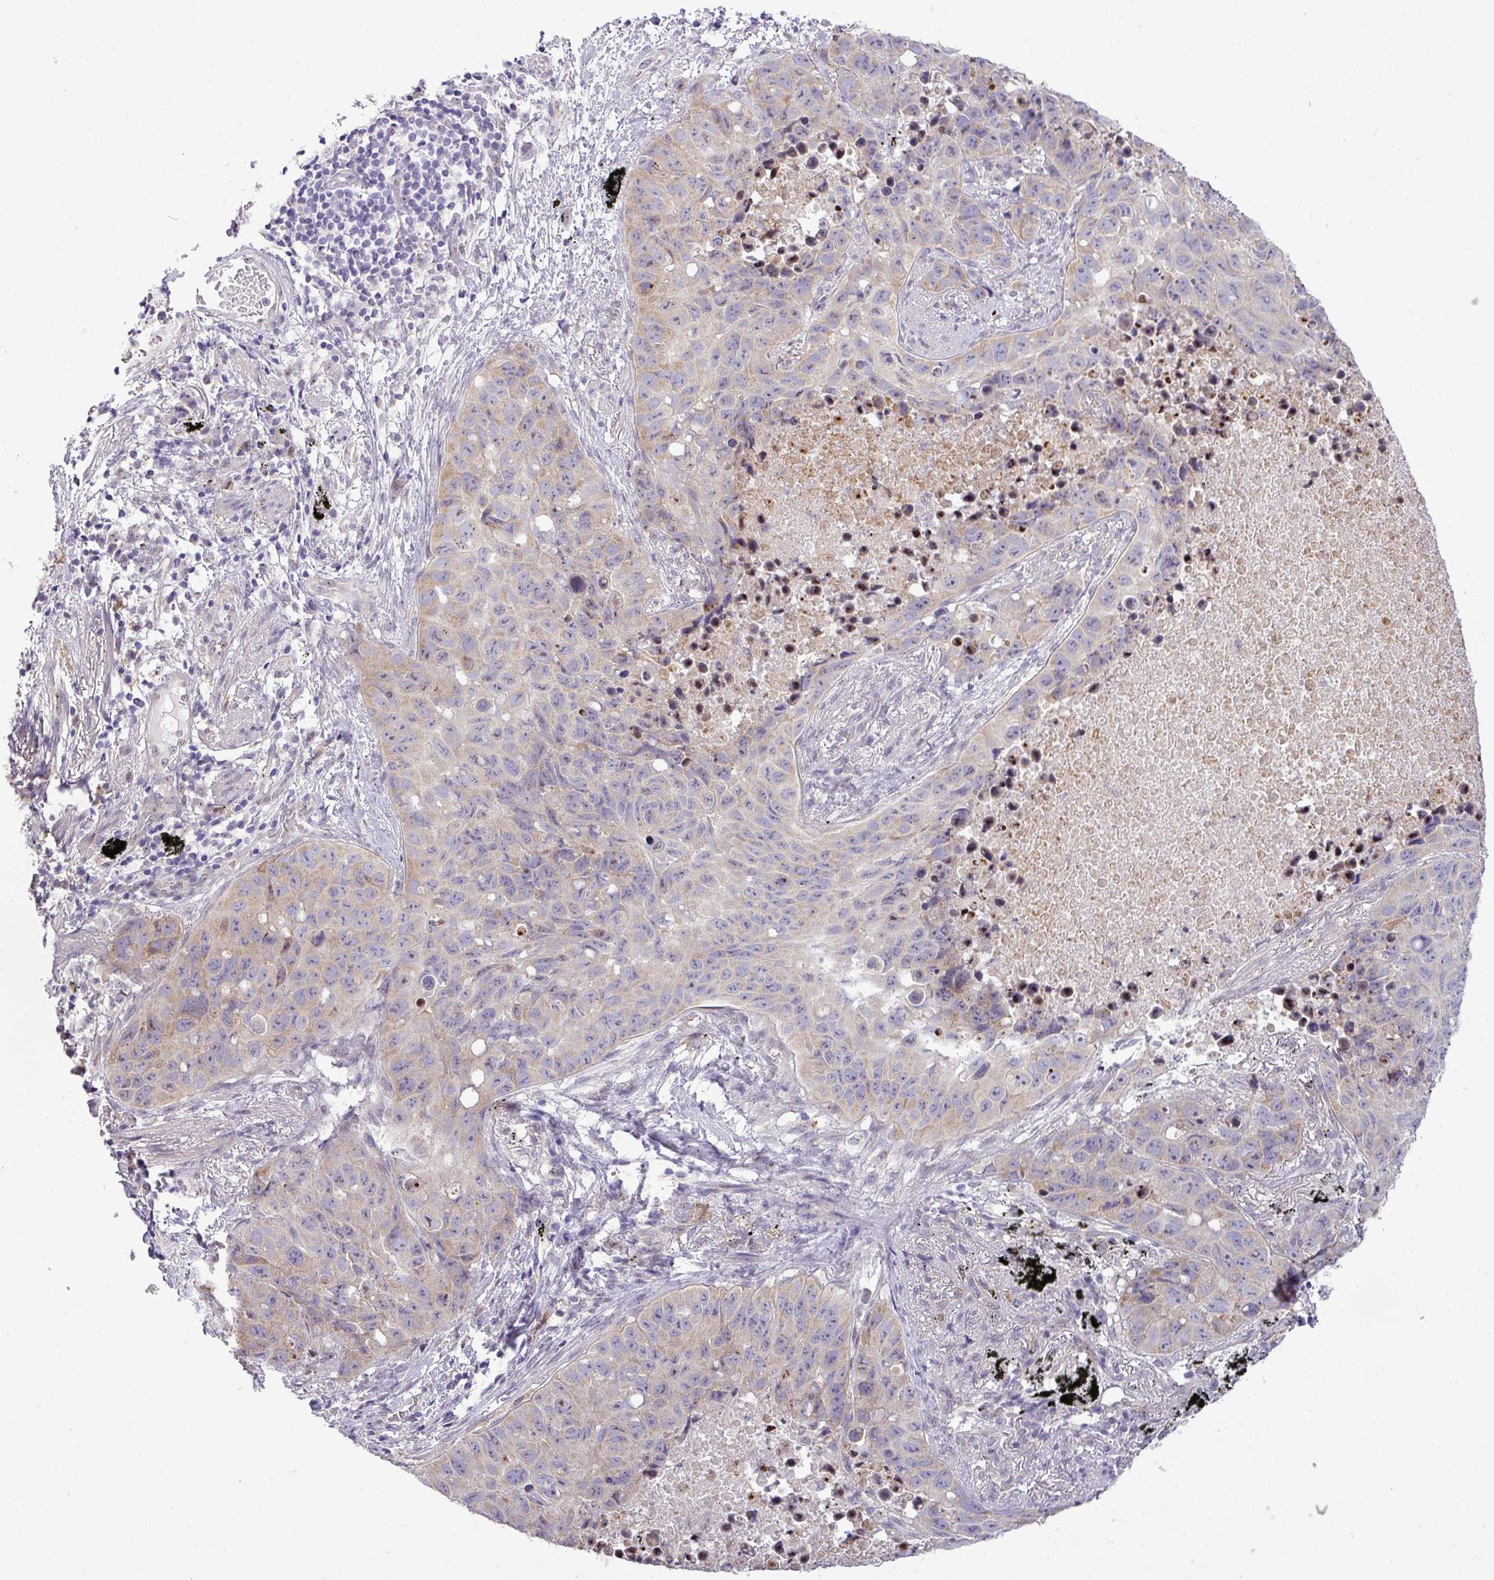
{"staining": {"intensity": "weak", "quantity": "<25%", "location": "cytoplasmic/membranous,nuclear"}, "tissue": "lung cancer", "cell_type": "Tumor cells", "image_type": "cancer", "snomed": [{"axis": "morphology", "description": "Squamous cell carcinoma, NOS"}, {"axis": "topography", "description": "Lung"}], "caption": "The histopathology image demonstrates no significant staining in tumor cells of squamous cell carcinoma (lung). Nuclei are stained in blue.", "gene": "MAK16", "patient": {"sex": "male", "age": 60}}